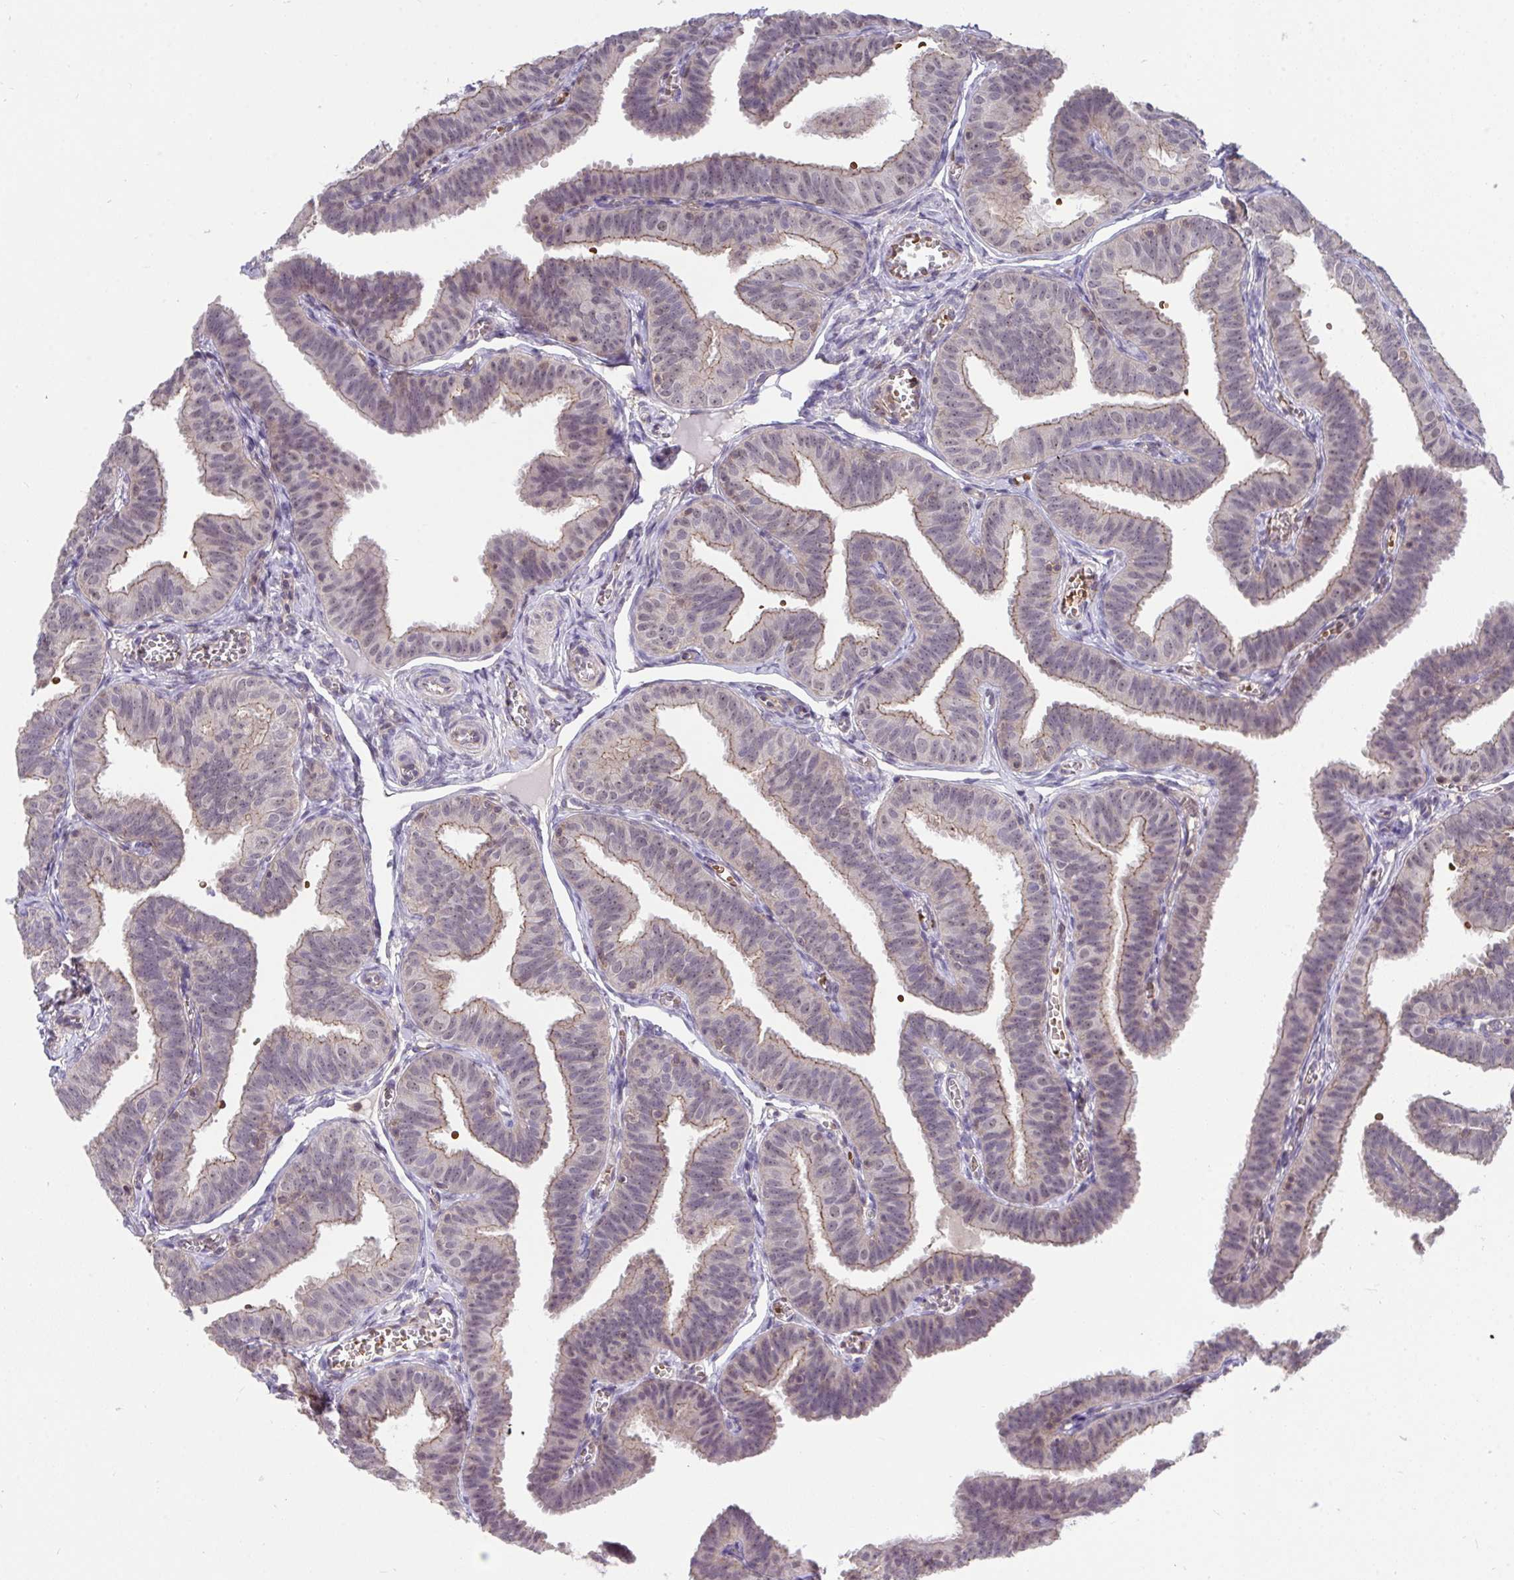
{"staining": {"intensity": "weak", "quantity": "<25%", "location": "cytoplasmic/membranous"}, "tissue": "fallopian tube", "cell_type": "Glandular cells", "image_type": "normal", "snomed": [{"axis": "morphology", "description": "Normal tissue, NOS"}, {"axis": "topography", "description": "Fallopian tube"}], "caption": "Immunohistochemistry (IHC) histopathology image of unremarkable fallopian tube stained for a protein (brown), which demonstrates no expression in glandular cells. The staining was performed using DAB to visualize the protein expression in brown, while the nuclei were stained in blue with hematoxylin (Magnification: 20x).", "gene": "PPP1CA", "patient": {"sex": "female", "age": 25}}